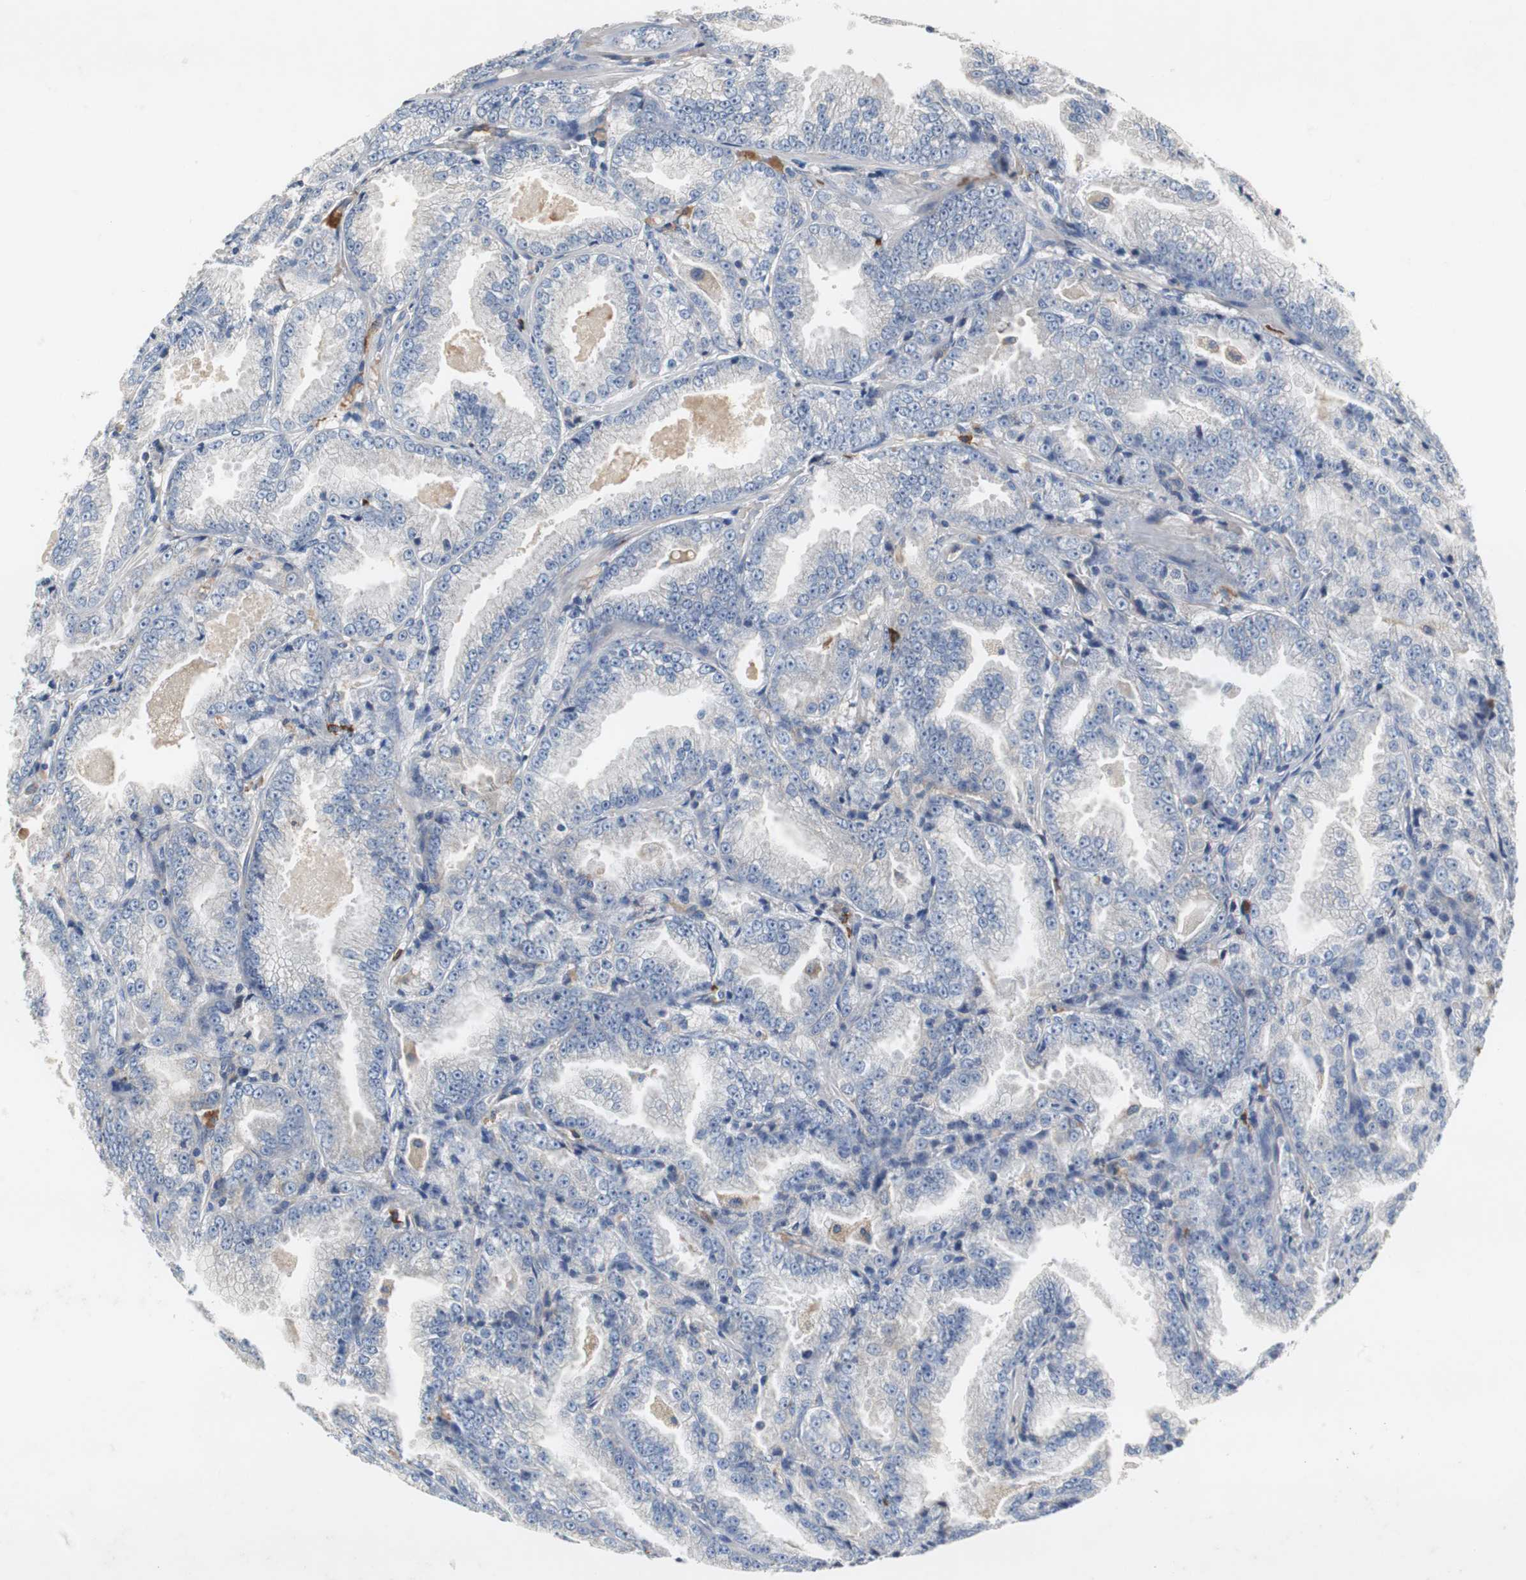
{"staining": {"intensity": "negative", "quantity": "none", "location": "none"}, "tissue": "prostate cancer", "cell_type": "Tumor cells", "image_type": "cancer", "snomed": [{"axis": "morphology", "description": "Adenocarcinoma, High grade"}, {"axis": "topography", "description": "Prostate"}], "caption": "Prostate high-grade adenocarcinoma was stained to show a protein in brown. There is no significant staining in tumor cells.", "gene": "SORT1", "patient": {"sex": "male", "age": 61}}